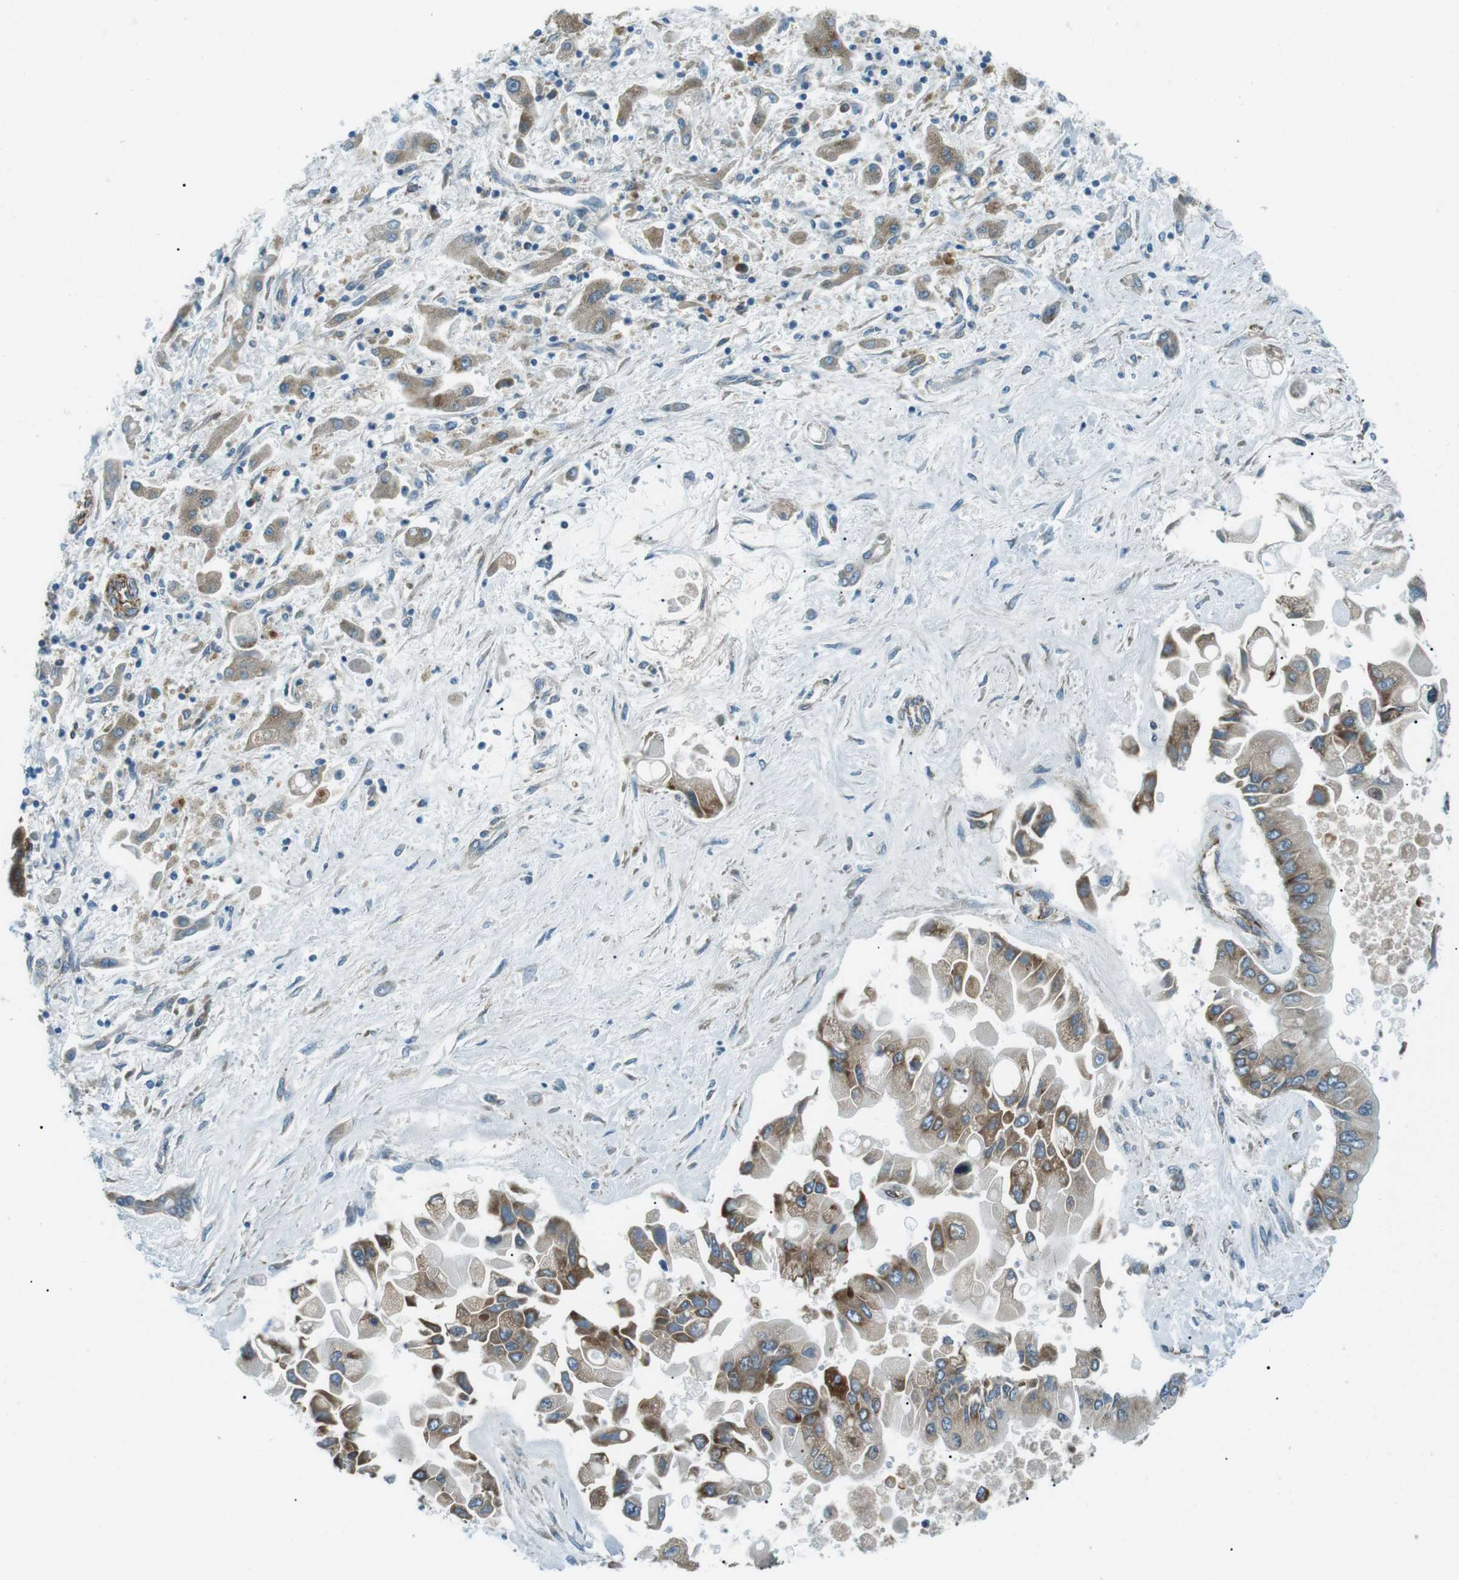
{"staining": {"intensity": "moderate", "quantity": ">75%", "location": "cytoplasmic/membranous"}, "tissue": "liver cancer", "cell_type": "Tumor cells", "image_type": "cancer", "snomed": [{"axis": "morphology", "description": "Cholangiocarcinoma"}, {"axis": "topography", "description": "Liver"}], "caption": "A medium amount of moderate cytoplasmic/membranous positivity is seen in approximately >75% of tumor cells in cholangiocarcinoma (liver) tissue.", "gene": "ODR4", "patient": {"sex": "male", "age": 50}}